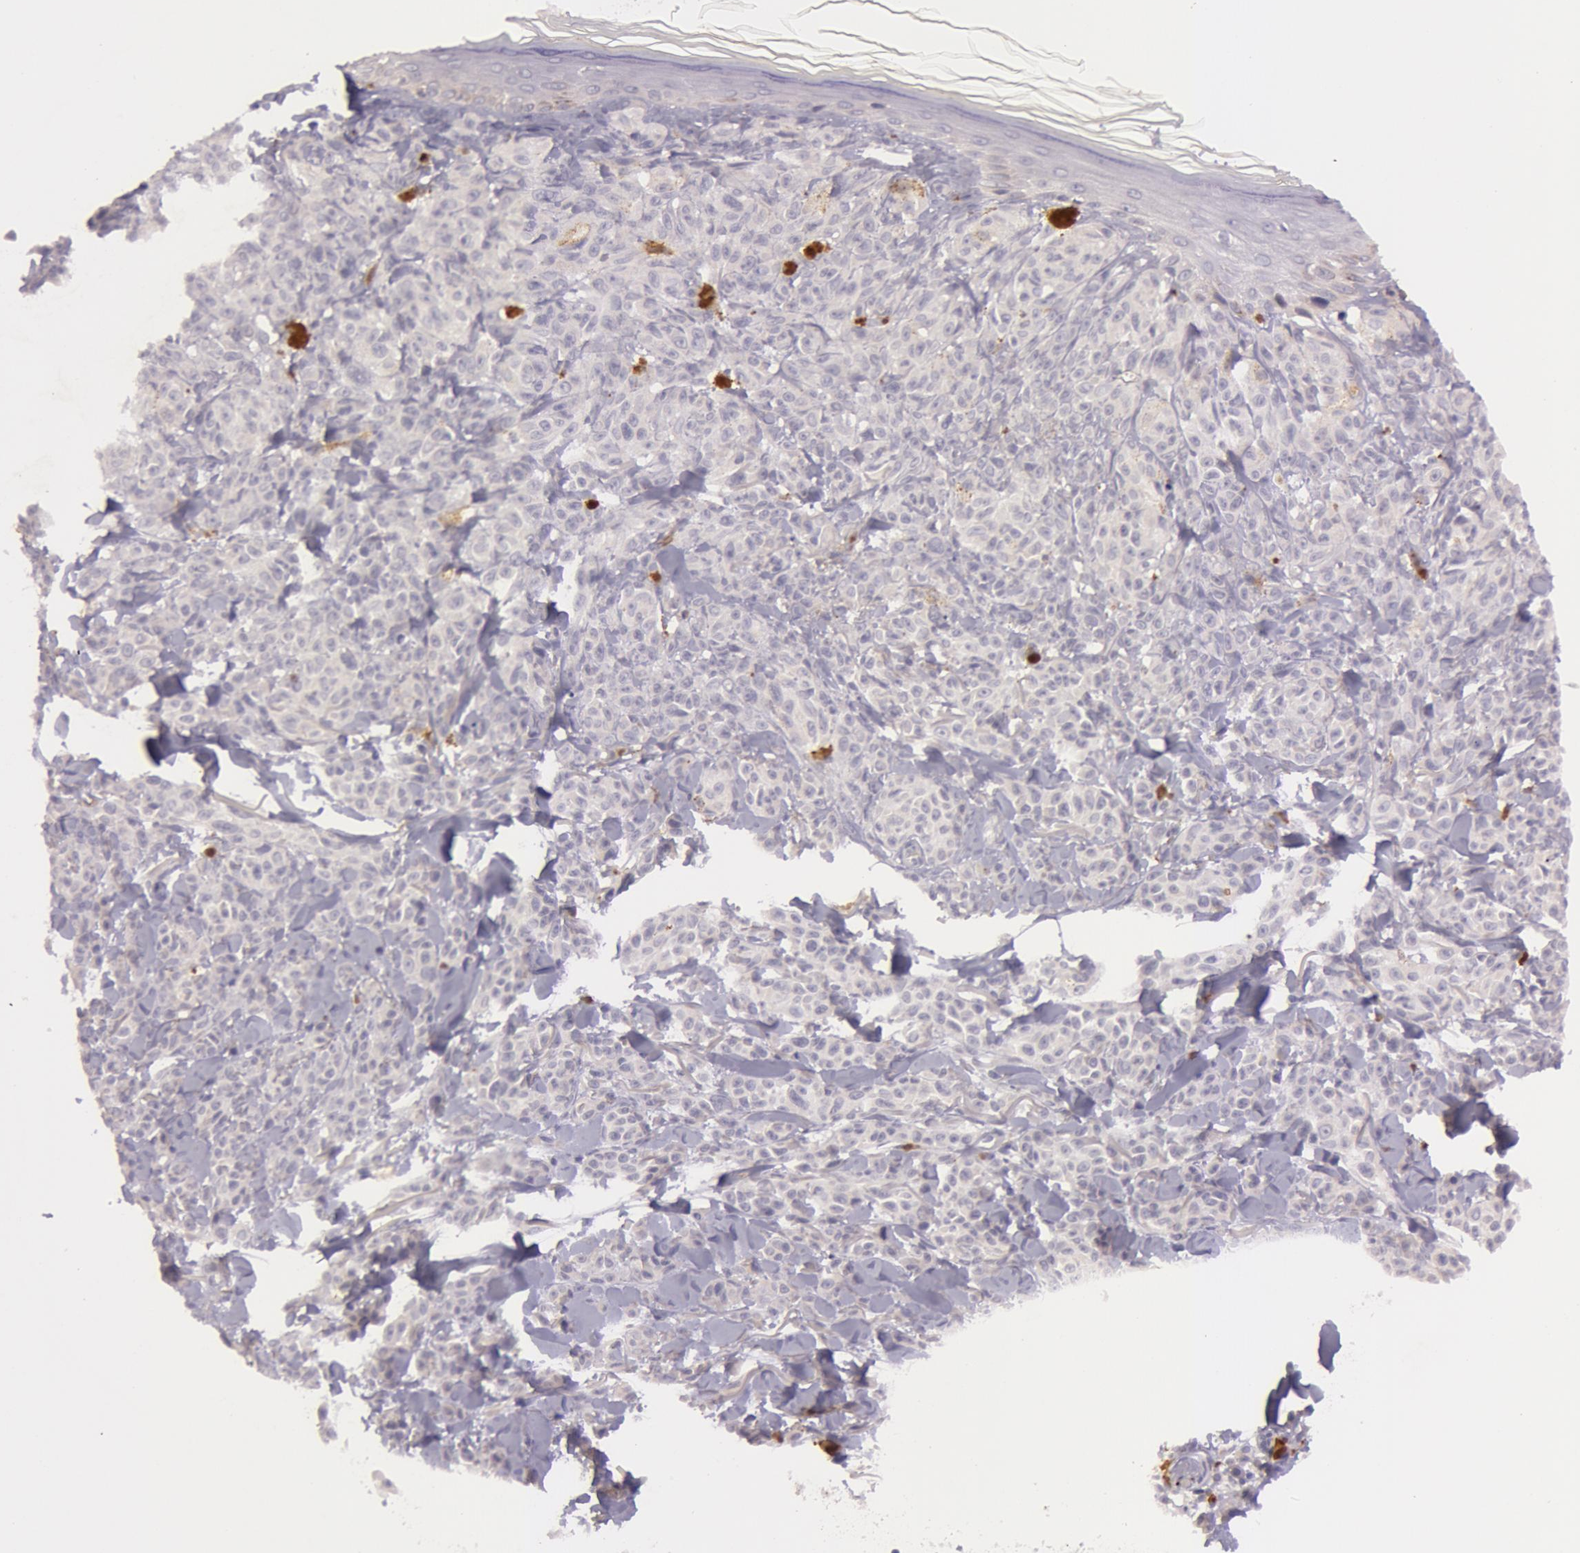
{"staining": {"intensity": "negative", "quantity": "none", "location": "none"}, "tissue": "melanoma", "cell_type": "Tumor cells", "image_type": "cancer", "snomed": [{"axis": "morphology", "description": "Malignant melanoma, NOS"}, {"axis": "topography", "description": "Skin"}], "caption": "Immunohistochemistry photomicrograph of human malignant melanoma stained for a protein (brown), which shows no positivity in tumor cells. (Brightfield microscopy of DAB (3,3'-diaminobenzidine) immunohistochemistry at high magnification).", "gene": "MXRA5", "patient": {"sex": "female", "age": 73}}